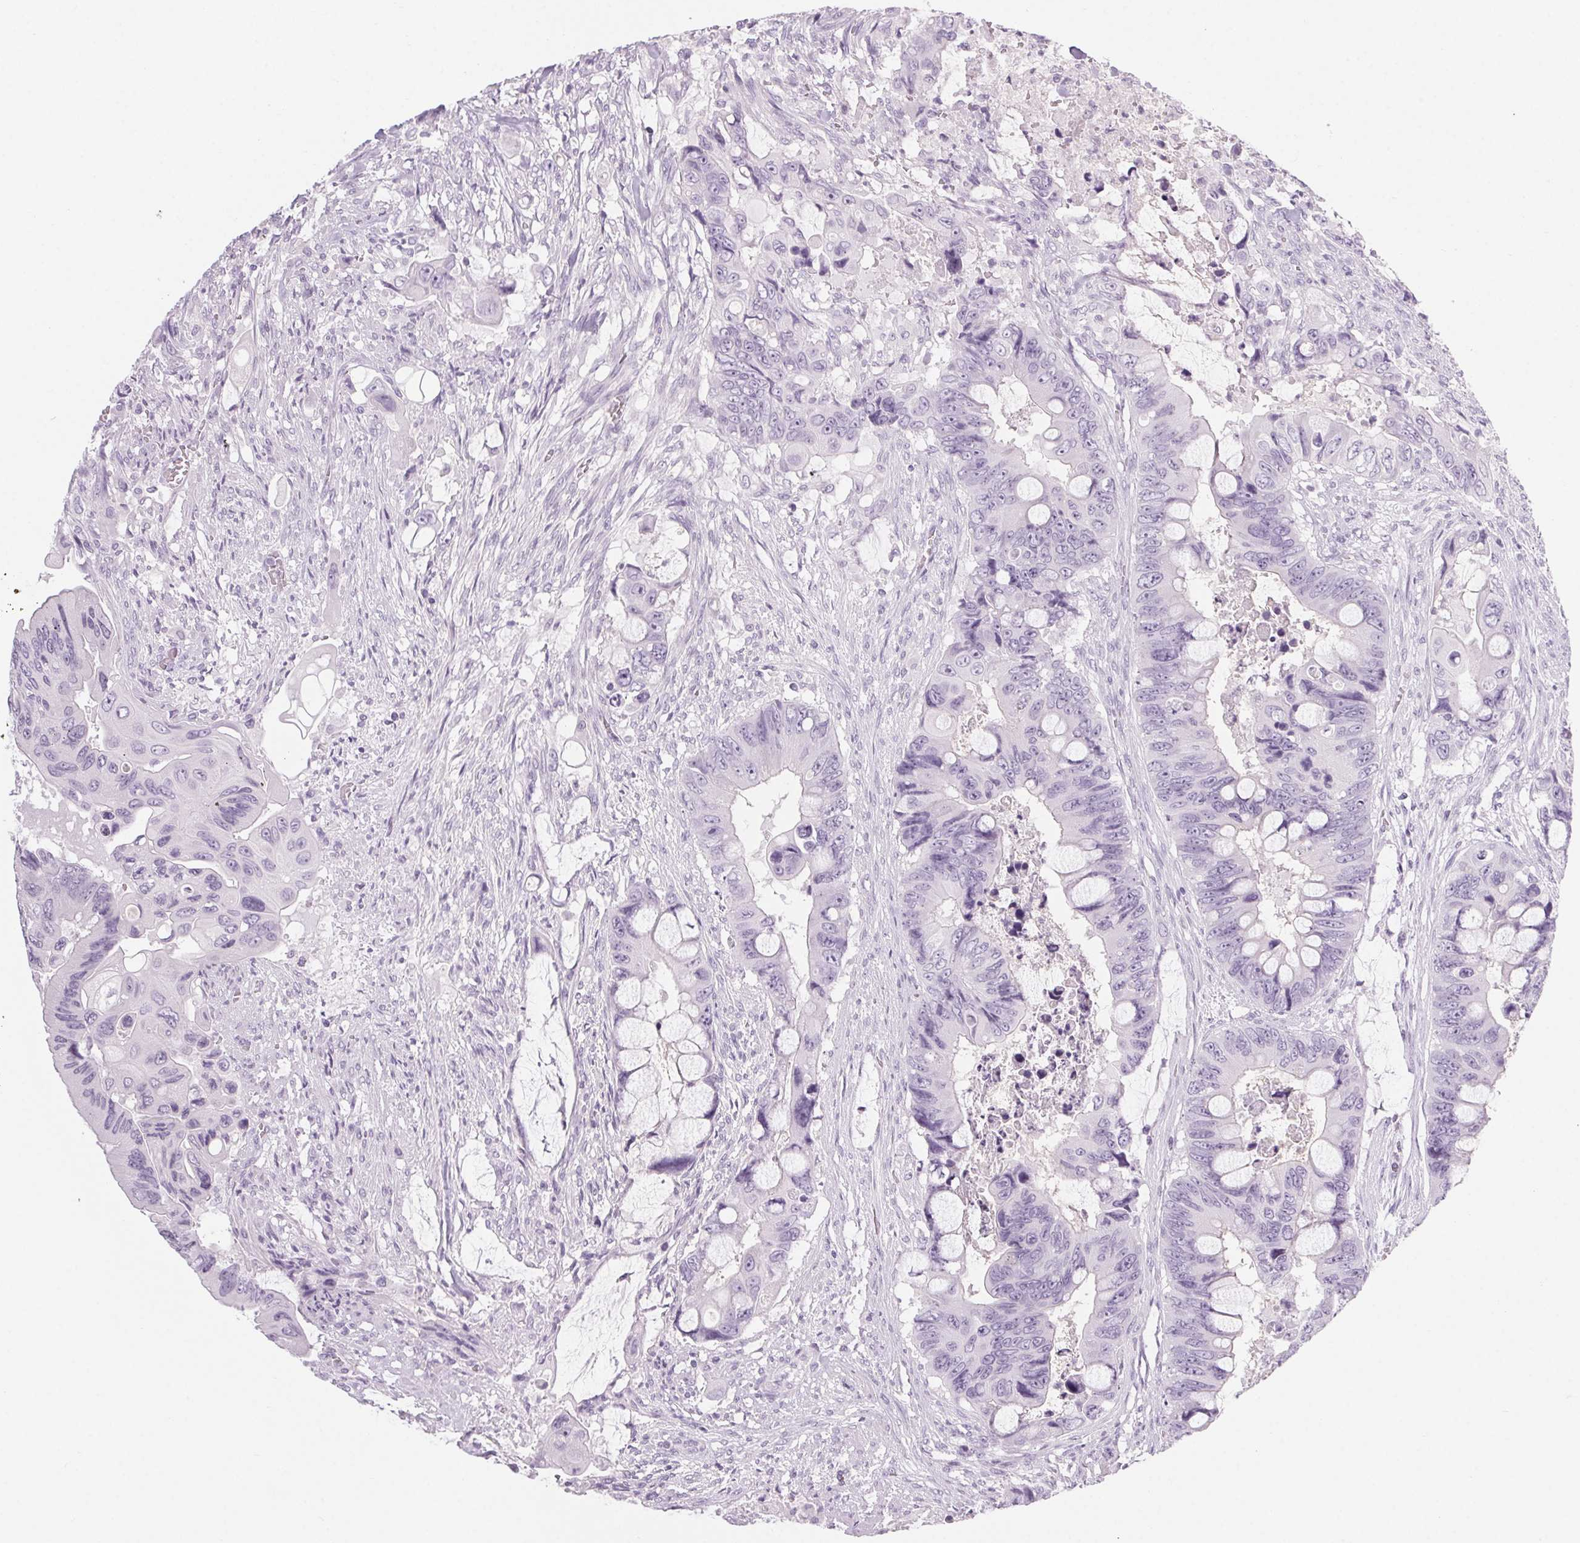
{"staining": {"intensity": "negative", "quantity": "none", "location": "none"}, "tissue": "colorectal cancer", "cell_type": "Tumor cells", "image_type": "cancer", "snomed": [{"axis": "morphology", "description": "Adenocarcinoma, NOS"}, {"axis": "topography", "description": "Rectum"}], "caption": "The histopathology image reveals no staining of tumor cells in colorectal adenocarcinoma. (Brightfield microscopy of DAB (3,3'-diaminobenzidine) immunohistochemistry at high magnification).", "gene": "LRP2", "patient": {"sex": "male", "age": 63}}